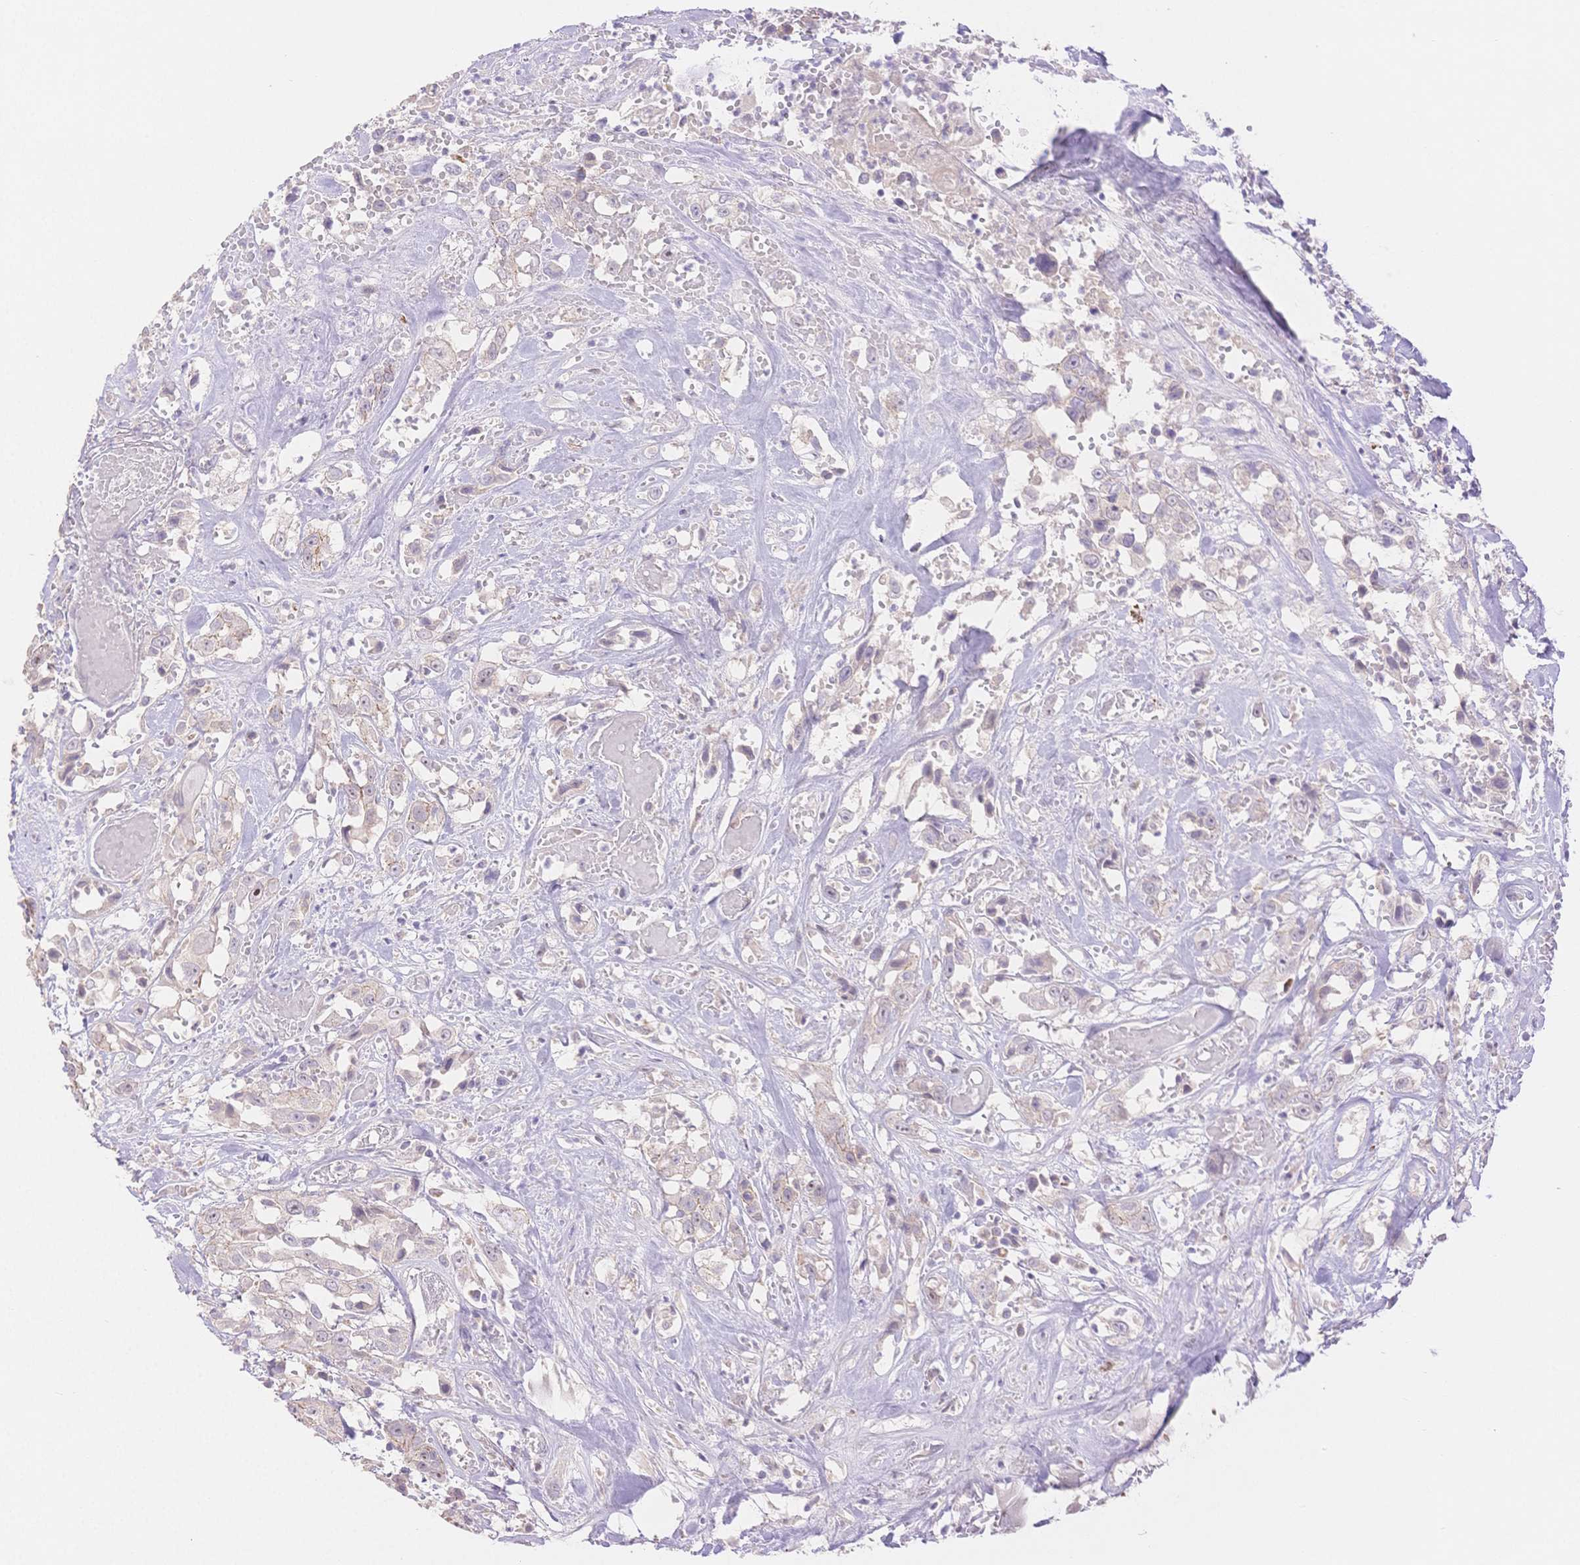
{"staining": {"intensity": "negative", "quantity": "none", "location": "none"}, "tissue": "head and neck cancer", "cell_type": "Tumor cells", "image_type": "cancer", "snomed": [{"axis": "morphology", "description": "Squamous cell carcinoma, NOS"}, {"axis": "topography", "description": "Head-Neck"}], "caption": "High magnification brightfield microscopy of head and neck cancer (squamous cell carcinoma) stained with DAB (brown) and counterstained with hematoxylin (blue): tumor cells show no significant staining.", "gene": "WDR54", "patient": {"sex": "male", "age": 57}}